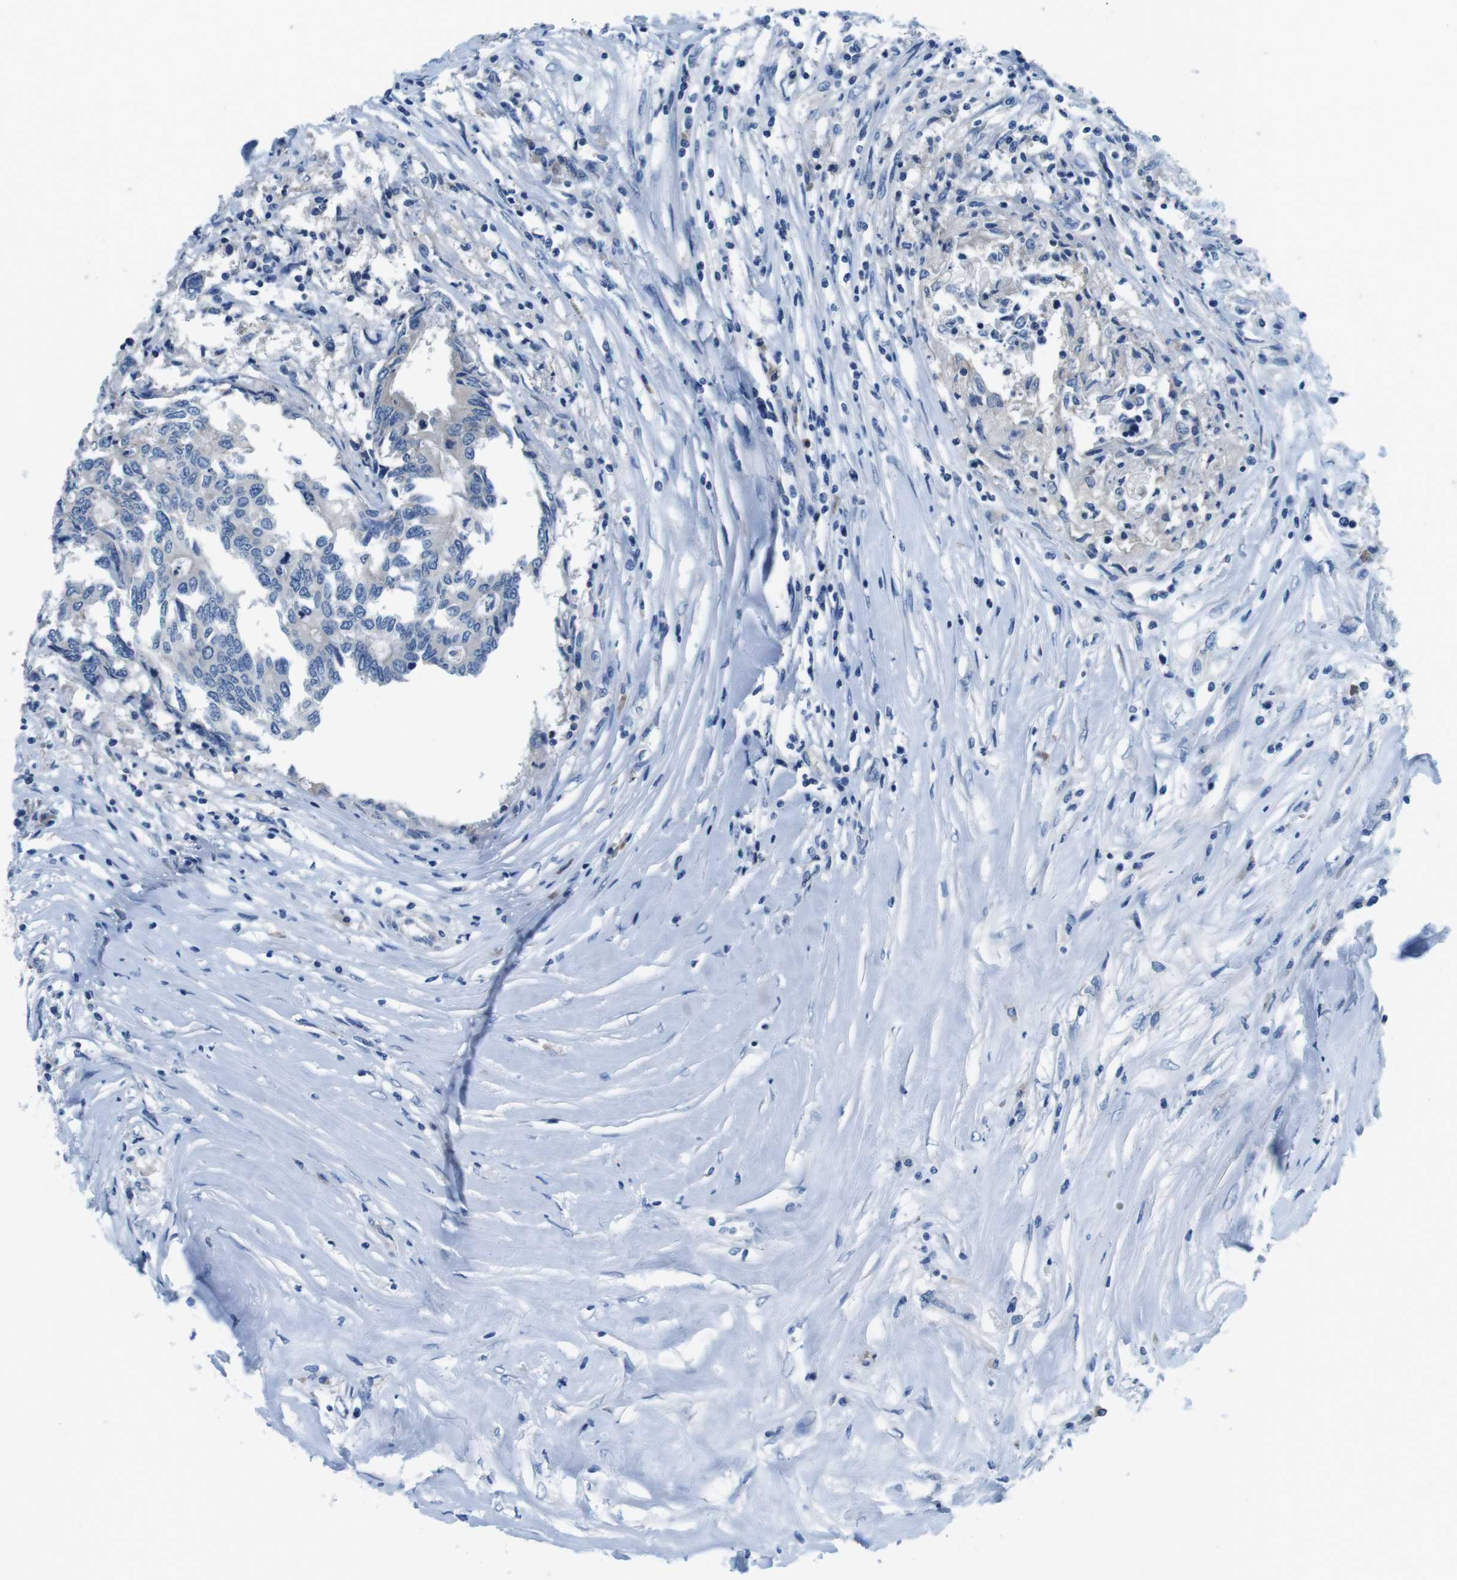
{"staining": {"intensity": "weak", "quantity": "<25%", "location": "cytoplasmic/membranous"}, "tissue": "colorectal cancer", "cell_type": "Tumor cells", "image_type": "cancer", "snomed": [{"axis": "morphology", "description": "Adenocarcinoma, NOS"}, {"axis": "topography", "description": "Rectum"}], "caption": "High magnification brightfield microscopy of colorectal adenocarcinoma stained with DAB (3,3'-diaminobenzidine) (brown) and counterstained with hematoxylin (blue): tumor cells show no significant positivity. The staining was performed using DAB (3,3'-diaminobenzidine) to visualize the protein expression in brown, while the nuclei were stained in blue with hematoxylin (Magnification: 20x).", "gene": "DENND4C", "patient": {"sex": "male", "age": 63}}